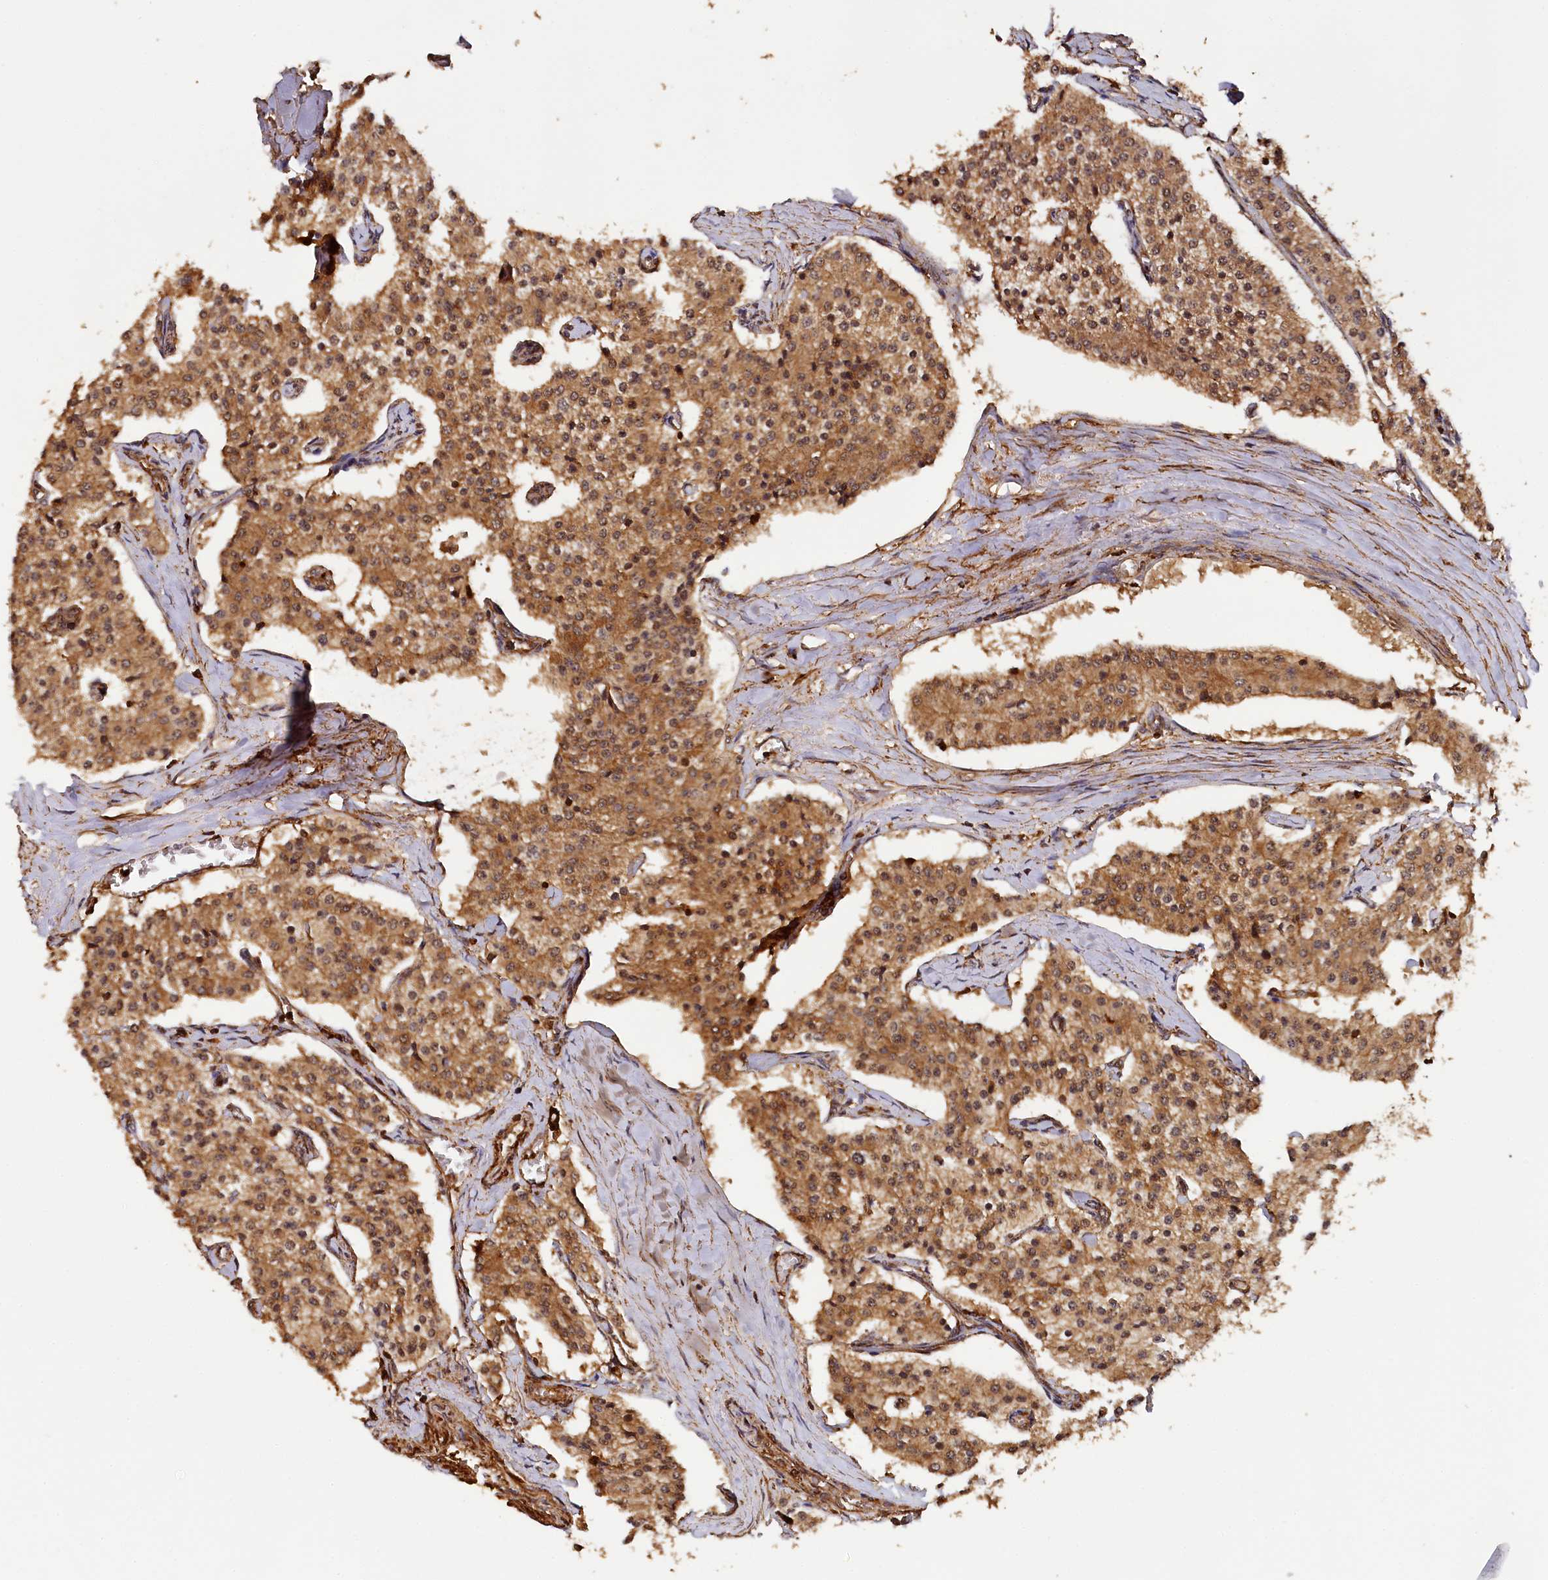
{"staining": {"intensity": "moderate", "quantity": ">75%", "location": "cytoplasmic/membranous"}, "tissue": "carcinoid", "cell_type": "Tumor cells", "image_type": "cancer", "snomed": [{"axis": "morphology", "description": "Carcinoid, malignant, NOS"}, {"axis": "topography", "description": "Colon"}], "caption": "Moderate cytoplasmic/membranous expression for a protein is present in about >75% of tumor cells of carcinoid using IHC.", "gene": "STUB1", "patient": {"sex": "female", "age": 52}}